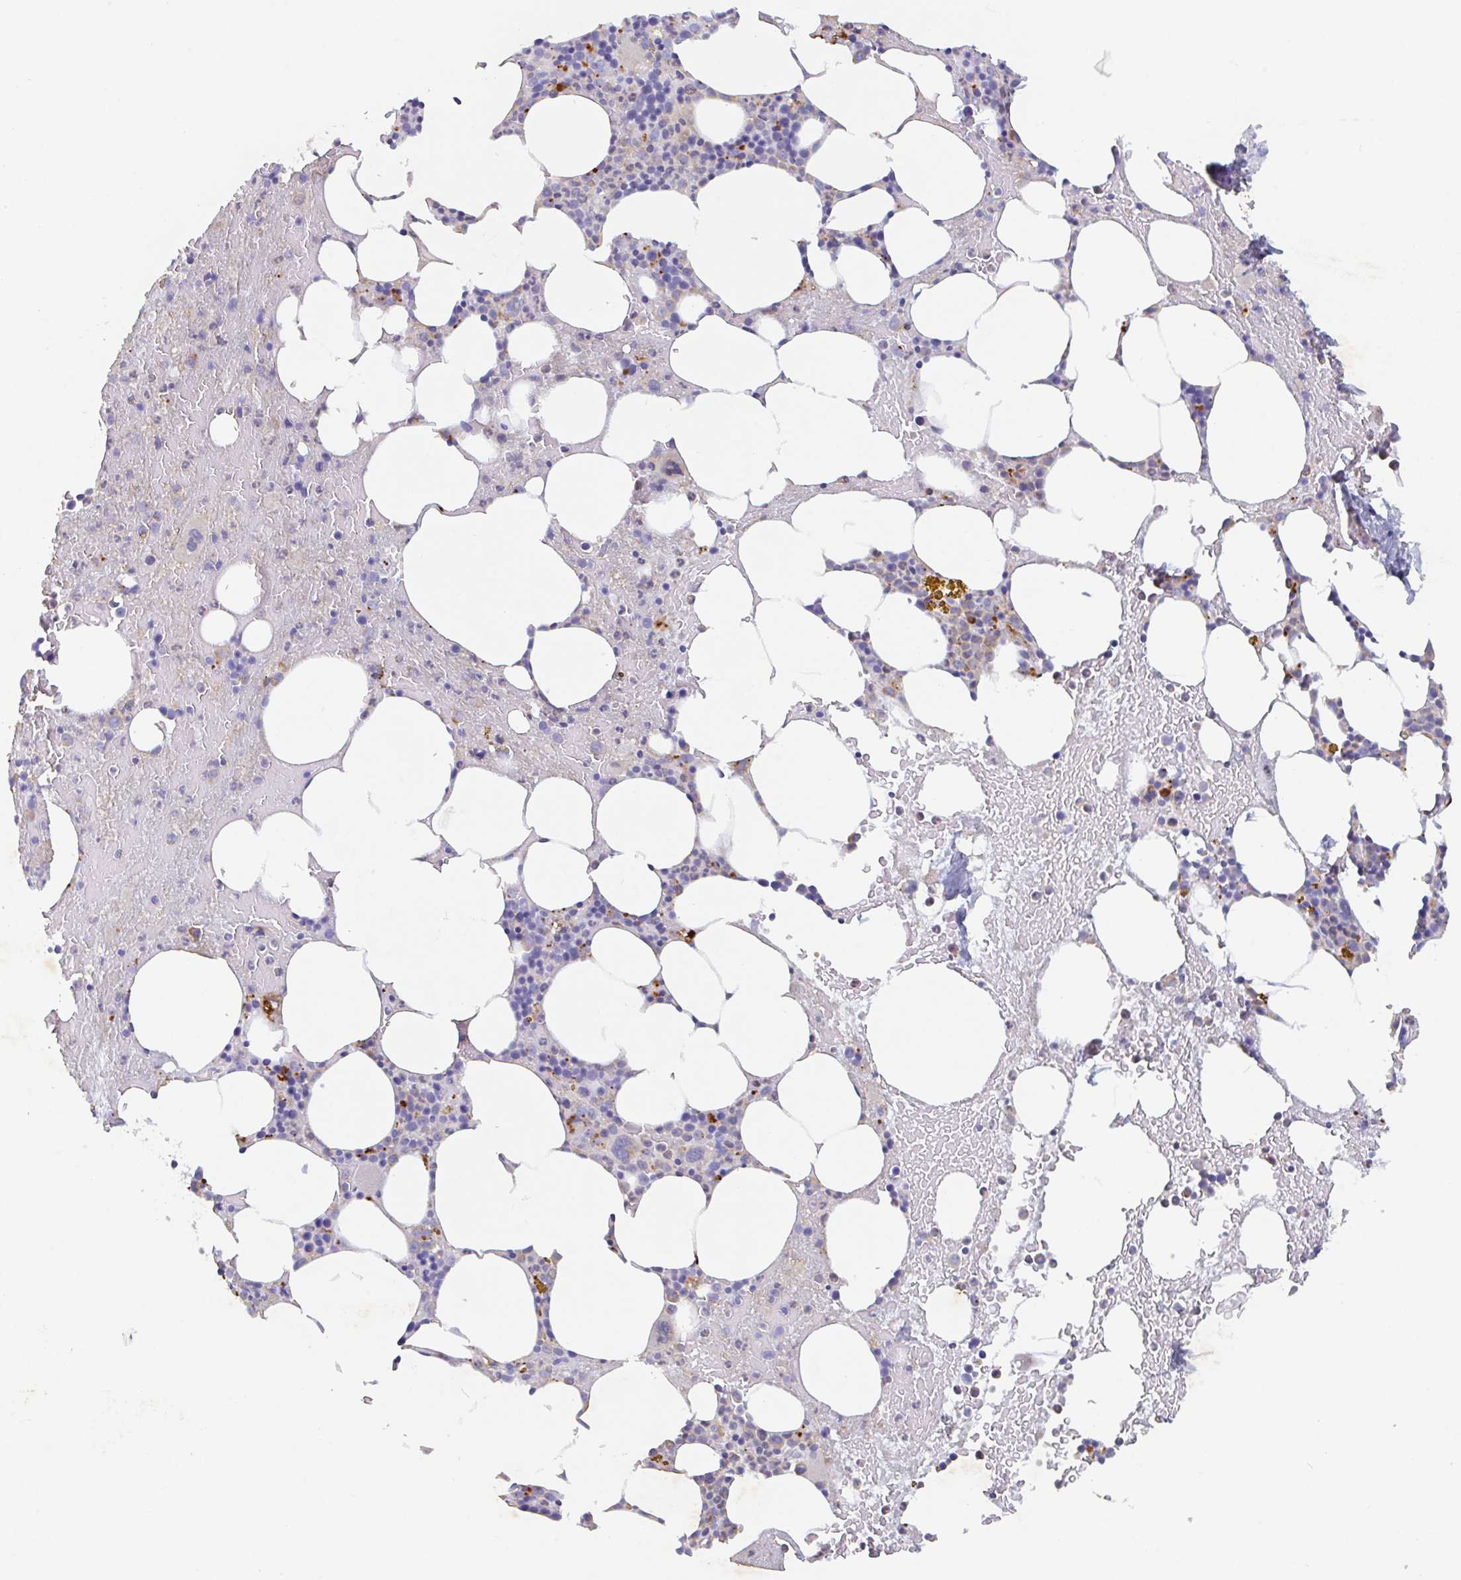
{"staining": {"intensity": "negative", "quantity": "none", "location": "none"}, "tissue": "bone marrow", "cell_type": "Hematopoietic cells", "image_type": "normal", "snomed": [{"axis": "morphology", "description": "Normal tissue, NOS"}, {"axis": "topography", "description": "Bone marrow"}], "caption": "The histopathology image displays no staining of hematopoietic cells in unremarkable bone marrow.", "gene": "MANBA", "patient": {"sex": "female", "age": 62}}